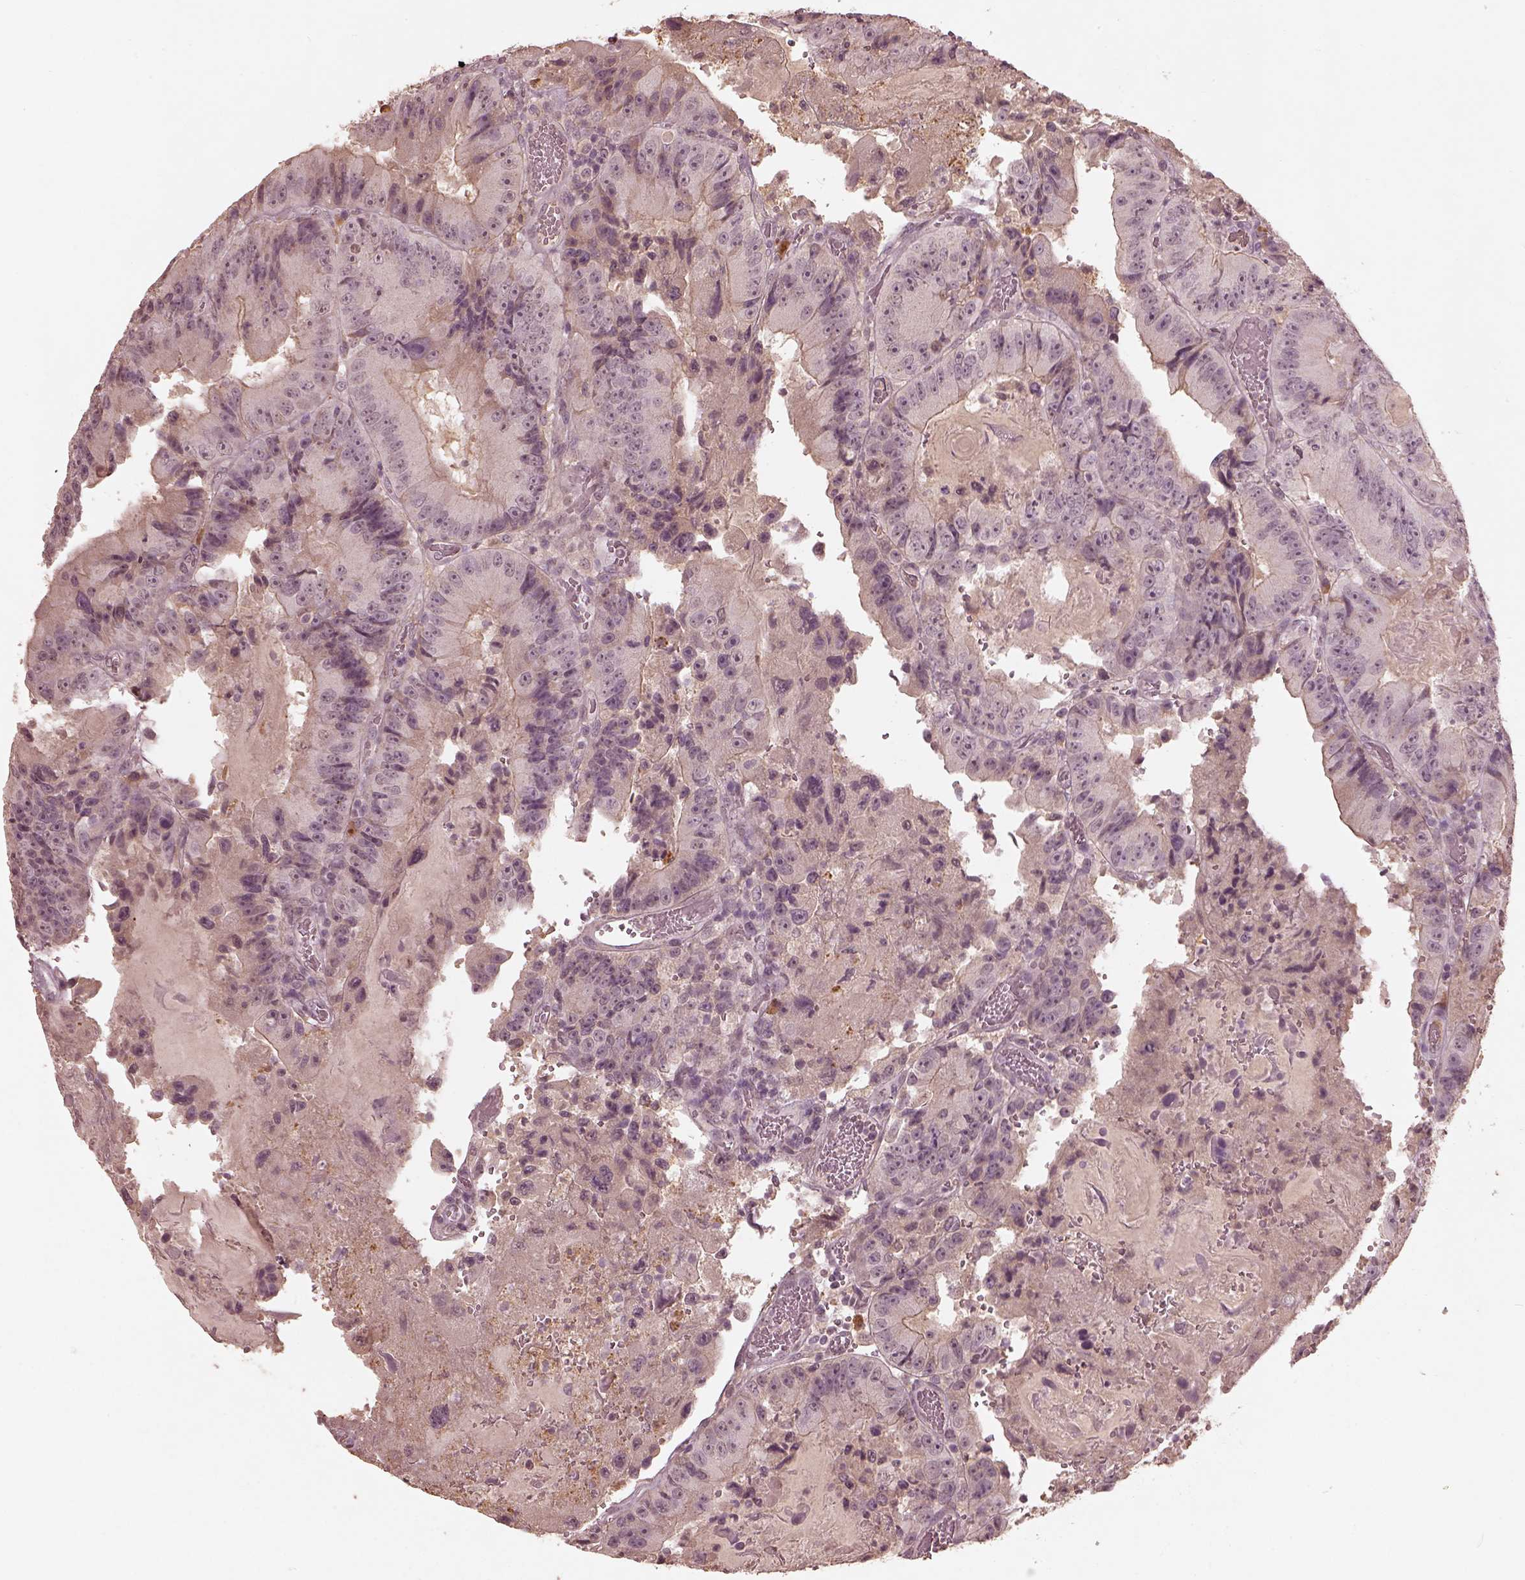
{"staining": {"intensity": "negative", "quantity": "none", "location": "none"}, "tissue": "colorectal cancer", "cell_type": "Tumor cells", "image_type": "cancer", "snomed": [{"axis": "morphology", "description": "Adenocarcinoma, NOS"}, {"axis": "topography", "description": "Colon"}], "caption": "The image exhibits no significant expression in tumor cells of colorectal adenocarcinoma.", "gene": "CALR3", "patient": {"sex": "female", "age": 86}}